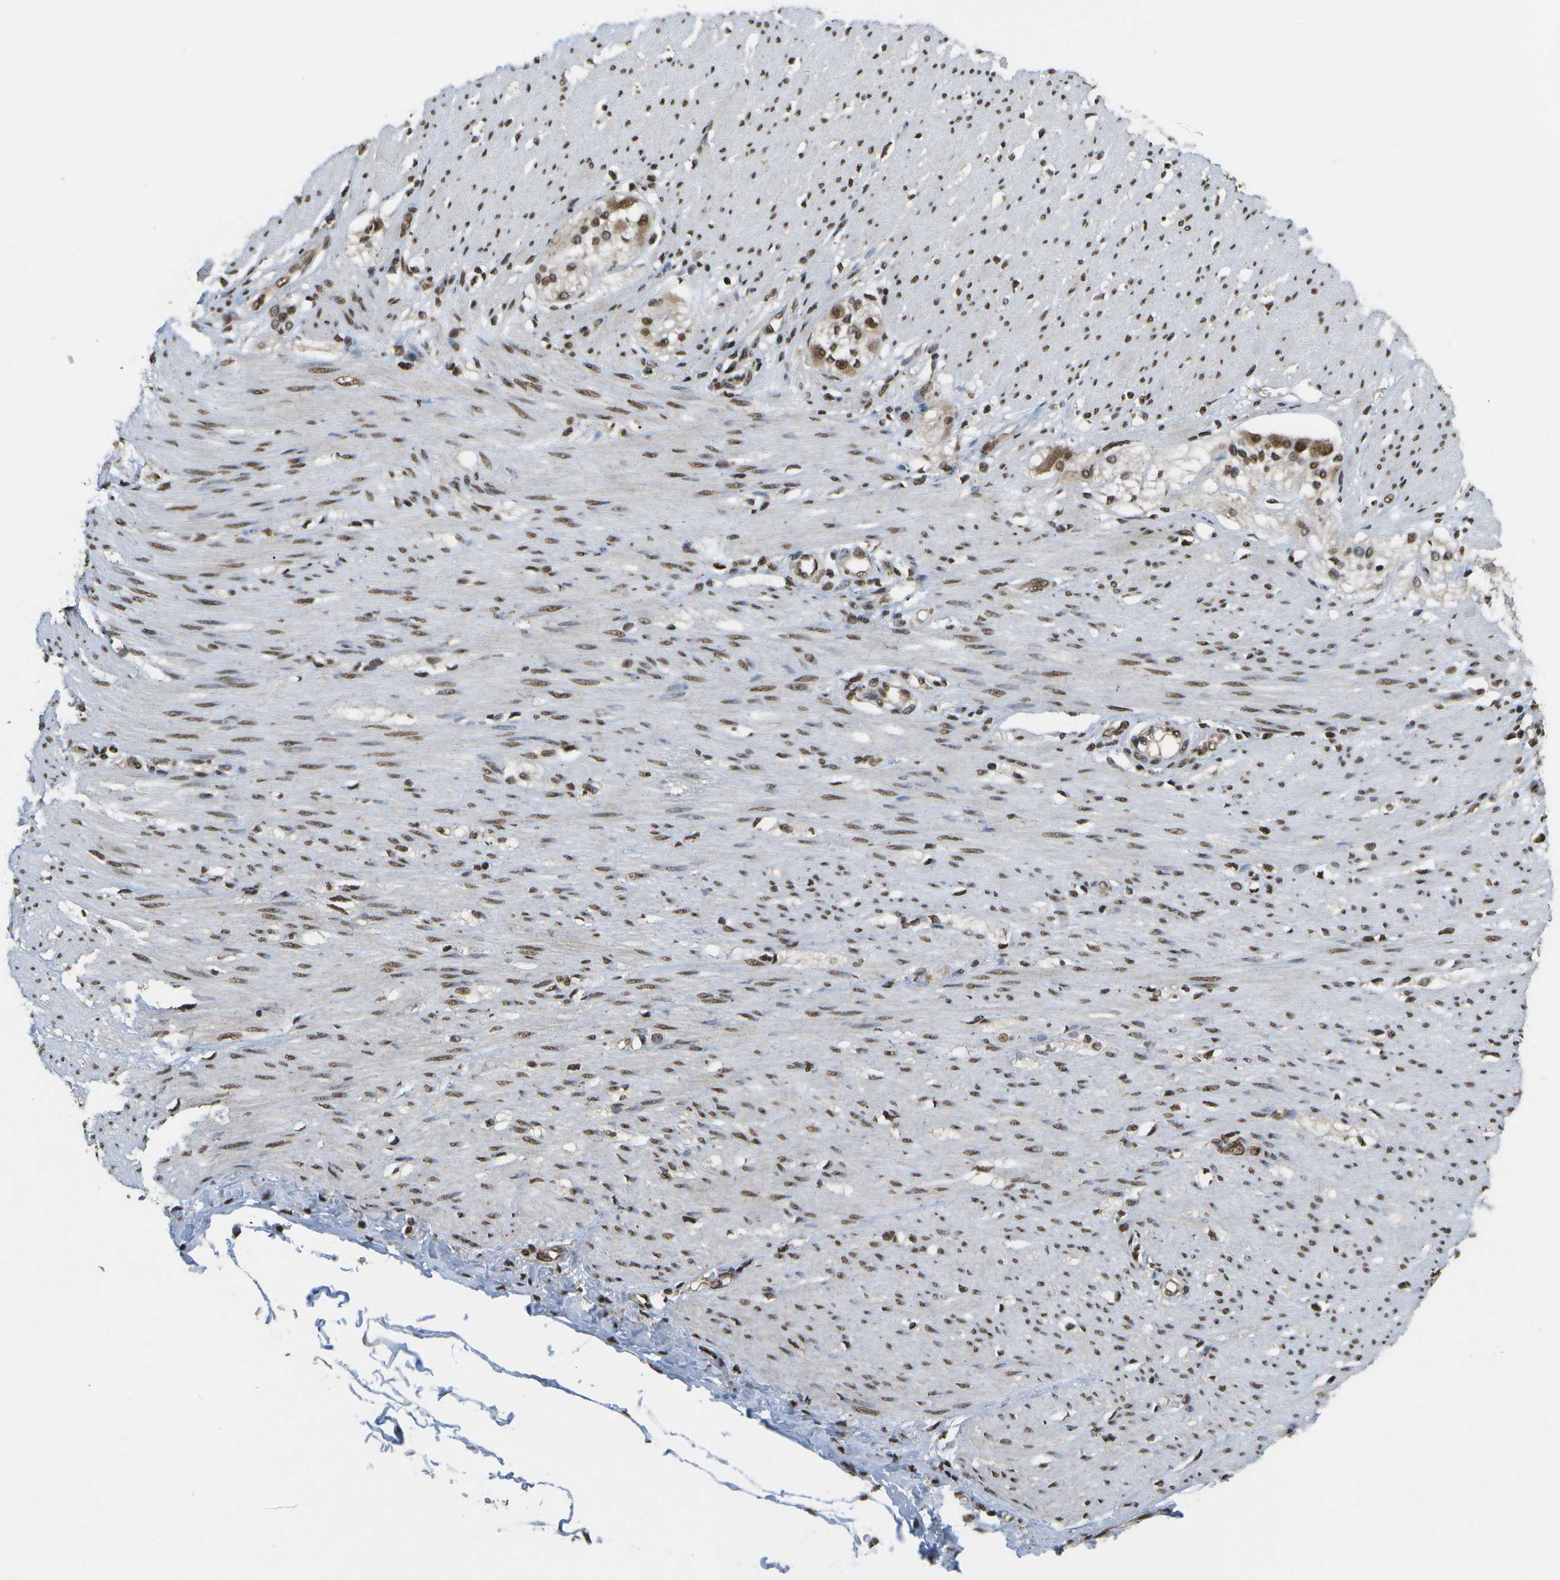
{"staining": {"intensity": "moderate", "quantity": ">75%", "location": "nuclear"}, "tissue": "adipose tissue", "cell_type": "Adipocytes", "image_type": "normal", "snomed": [{"axis": "morphology", "description": "Normal tissue, NOS"}, {"axis": "morphology", "description": "Adenocarcinoma, NOS"}, {"axis": "topography", "description": "Colon"}, {"axis": "topography", "description": "Peripheral nerve tissue"}], "caption": "Moderate nuclear staining is identified in about >75% of adipocytes in benign adipose tissue. (brown staining indicates protein expression, while blue staining denotes nuclei).", "gene": "SPEN", "patient": {"sex": "male", "age": 14}}